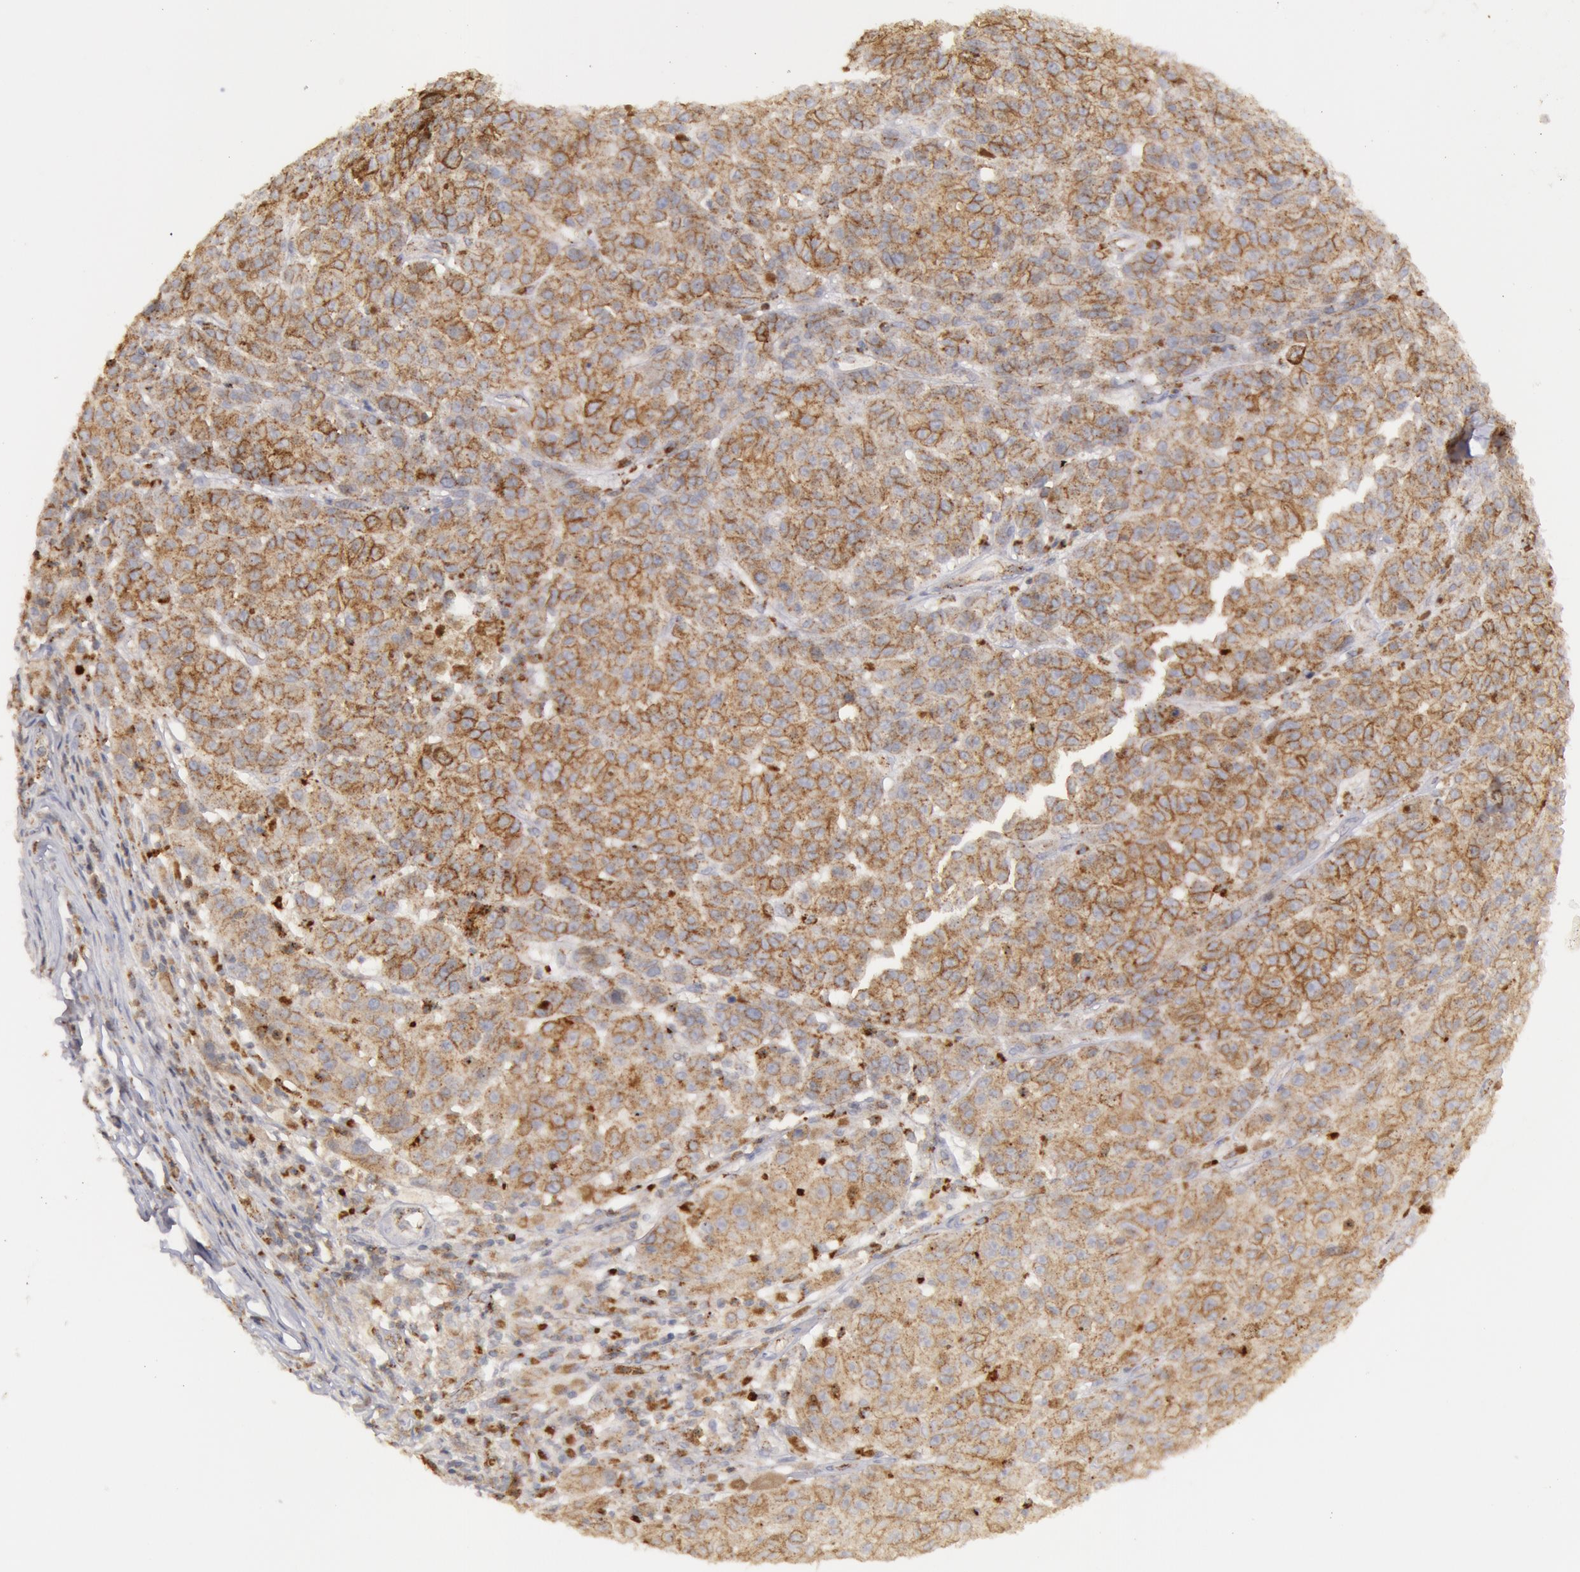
{"staining": {"intensity": "moderate", "quantity": ">75%", "location": "cytoplasmic/membranous"}, "tissue": "melanoma", "cell_type": "Tumor cells", "image_type": "cancer", "snomed": [{"axis": "morphology", "description": "Malignant melanoma, NOS"}, {"axis": "topography", "description": "Skin"}], "caption": "IHC image of neoplastic tissue: human malignant melanoma stained using immunohistochemistry demonstrates medium levels of moderate protein expression localized specifically in the cytoplasmic/membranous of tumor cells, appearing as a cytoplasmic/membranous brown color.", "gene": "FLOT2", "patient": {"sex": "male", "age": 64}}